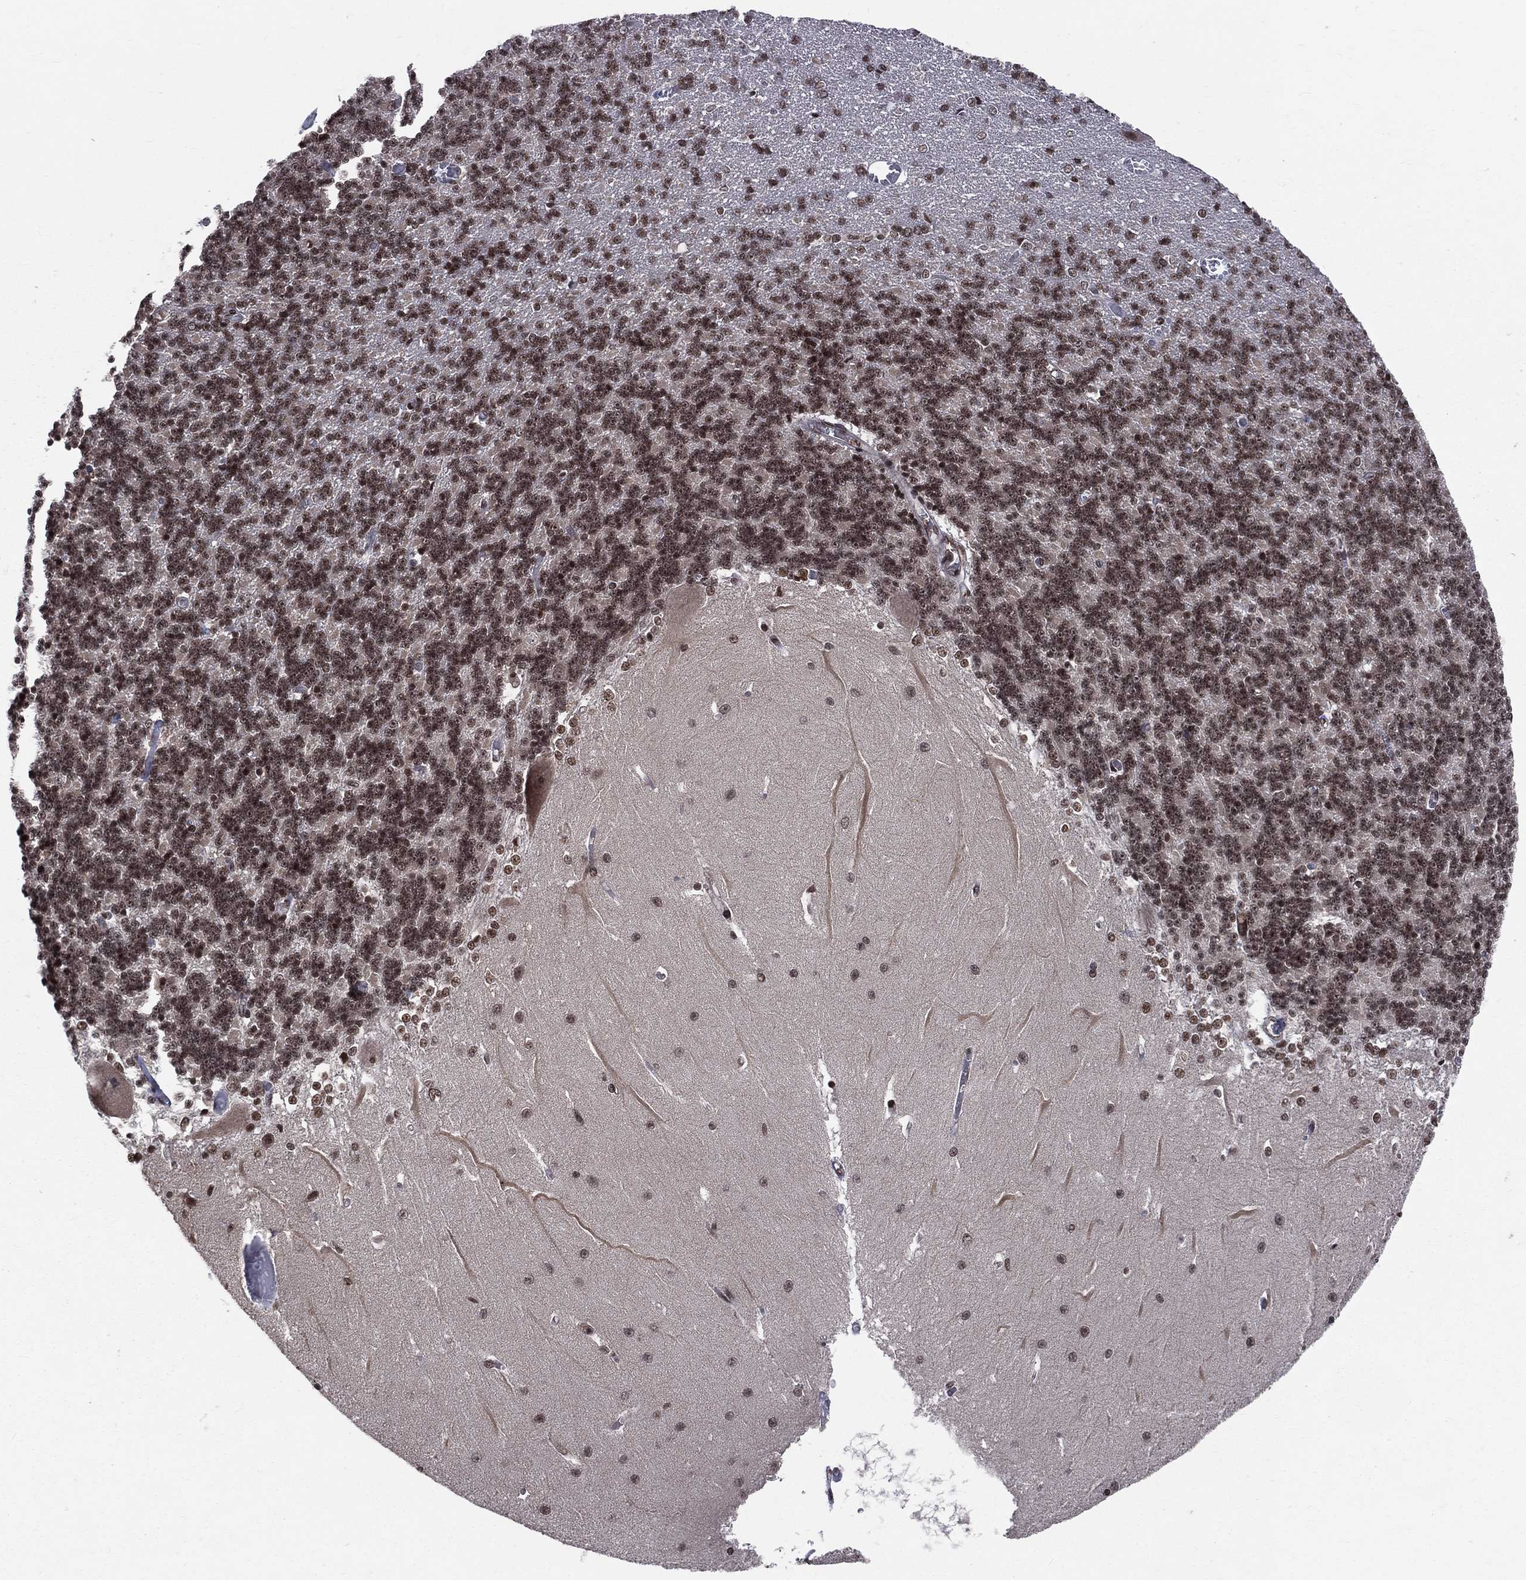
{"staining": {"intensity": "strong", "quantity": ">75%", "location": "nuclear"}, "tissue": "cerebellum", "cell_type": "Cells in granular layer", "image_type": "normal", "snomed": [{"axis": "morphology", "description": "Normal tissue, NOS"}, {"axis": "topography", "description": "Cerebellum"}], "caption": "DAB immunohistochemical staining of benign cerebellum reveals strong nuclear protein staining in approximately >75% of cells in granular layer. The protein is shown in brown color, while the nuclei are stained blue.", "gene": "SMC3", "patient": {"sex": "male", "age": 37}}